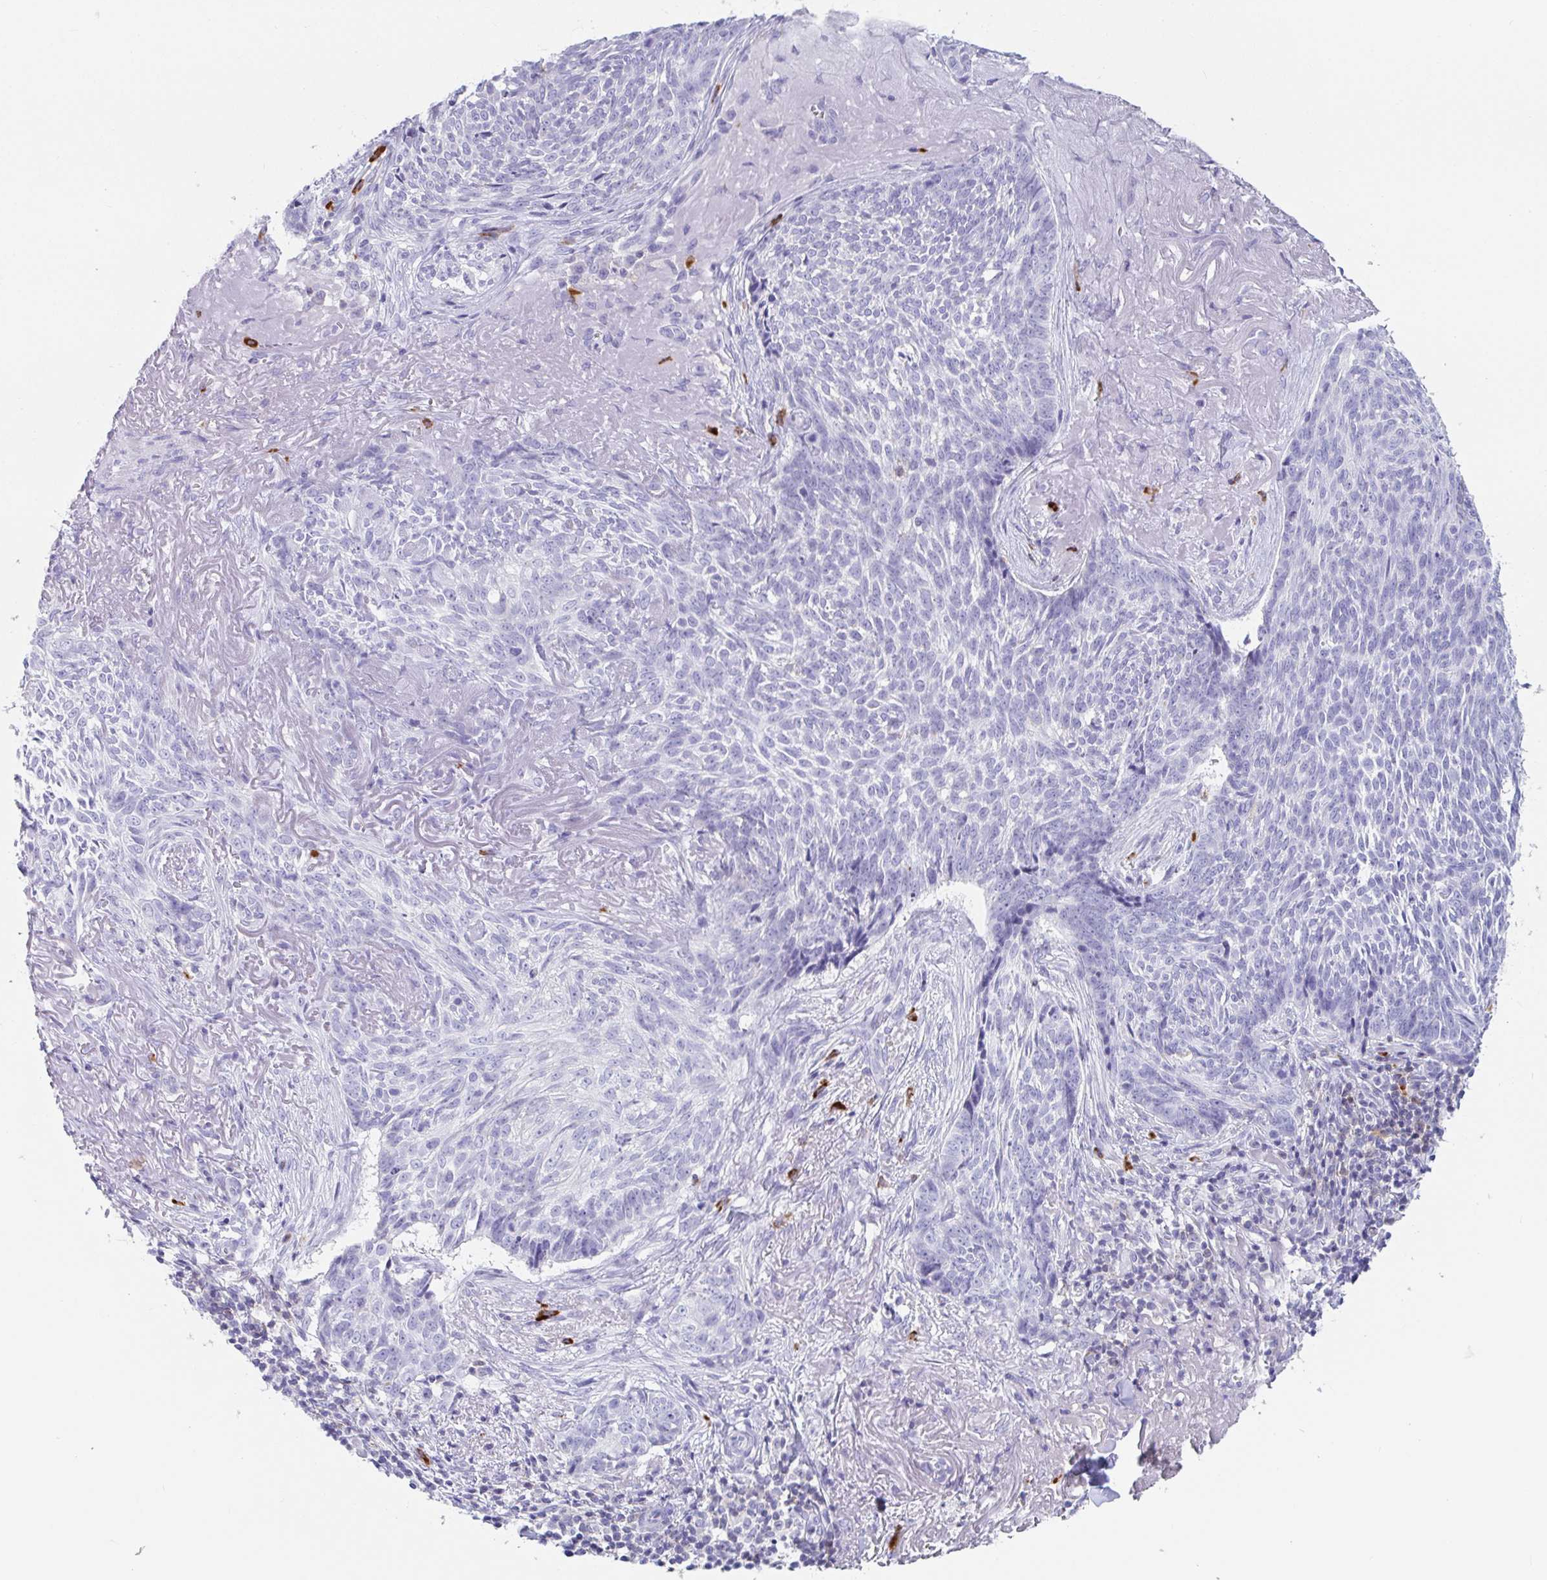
{"staining": {"intensity": "negative", "quantity": "none", "location": "none"}, "tissue": "skin cancer", "cell_type": "Tumor cells", "image_type": "cancer", "snomed": [{"axis": "morphology", "description": "Basal cell carcinoma"}, {"axis": "topography", "description": "Skin"}, {"axis": "topography", "description": "Skin of face"}], "caption": "A micrograph of skin cancer stained for a protein demonstrates no brown staining in tumor cells.", "gene": "PLA2G1B", "patient": {"sex": "female", "age": 95}}